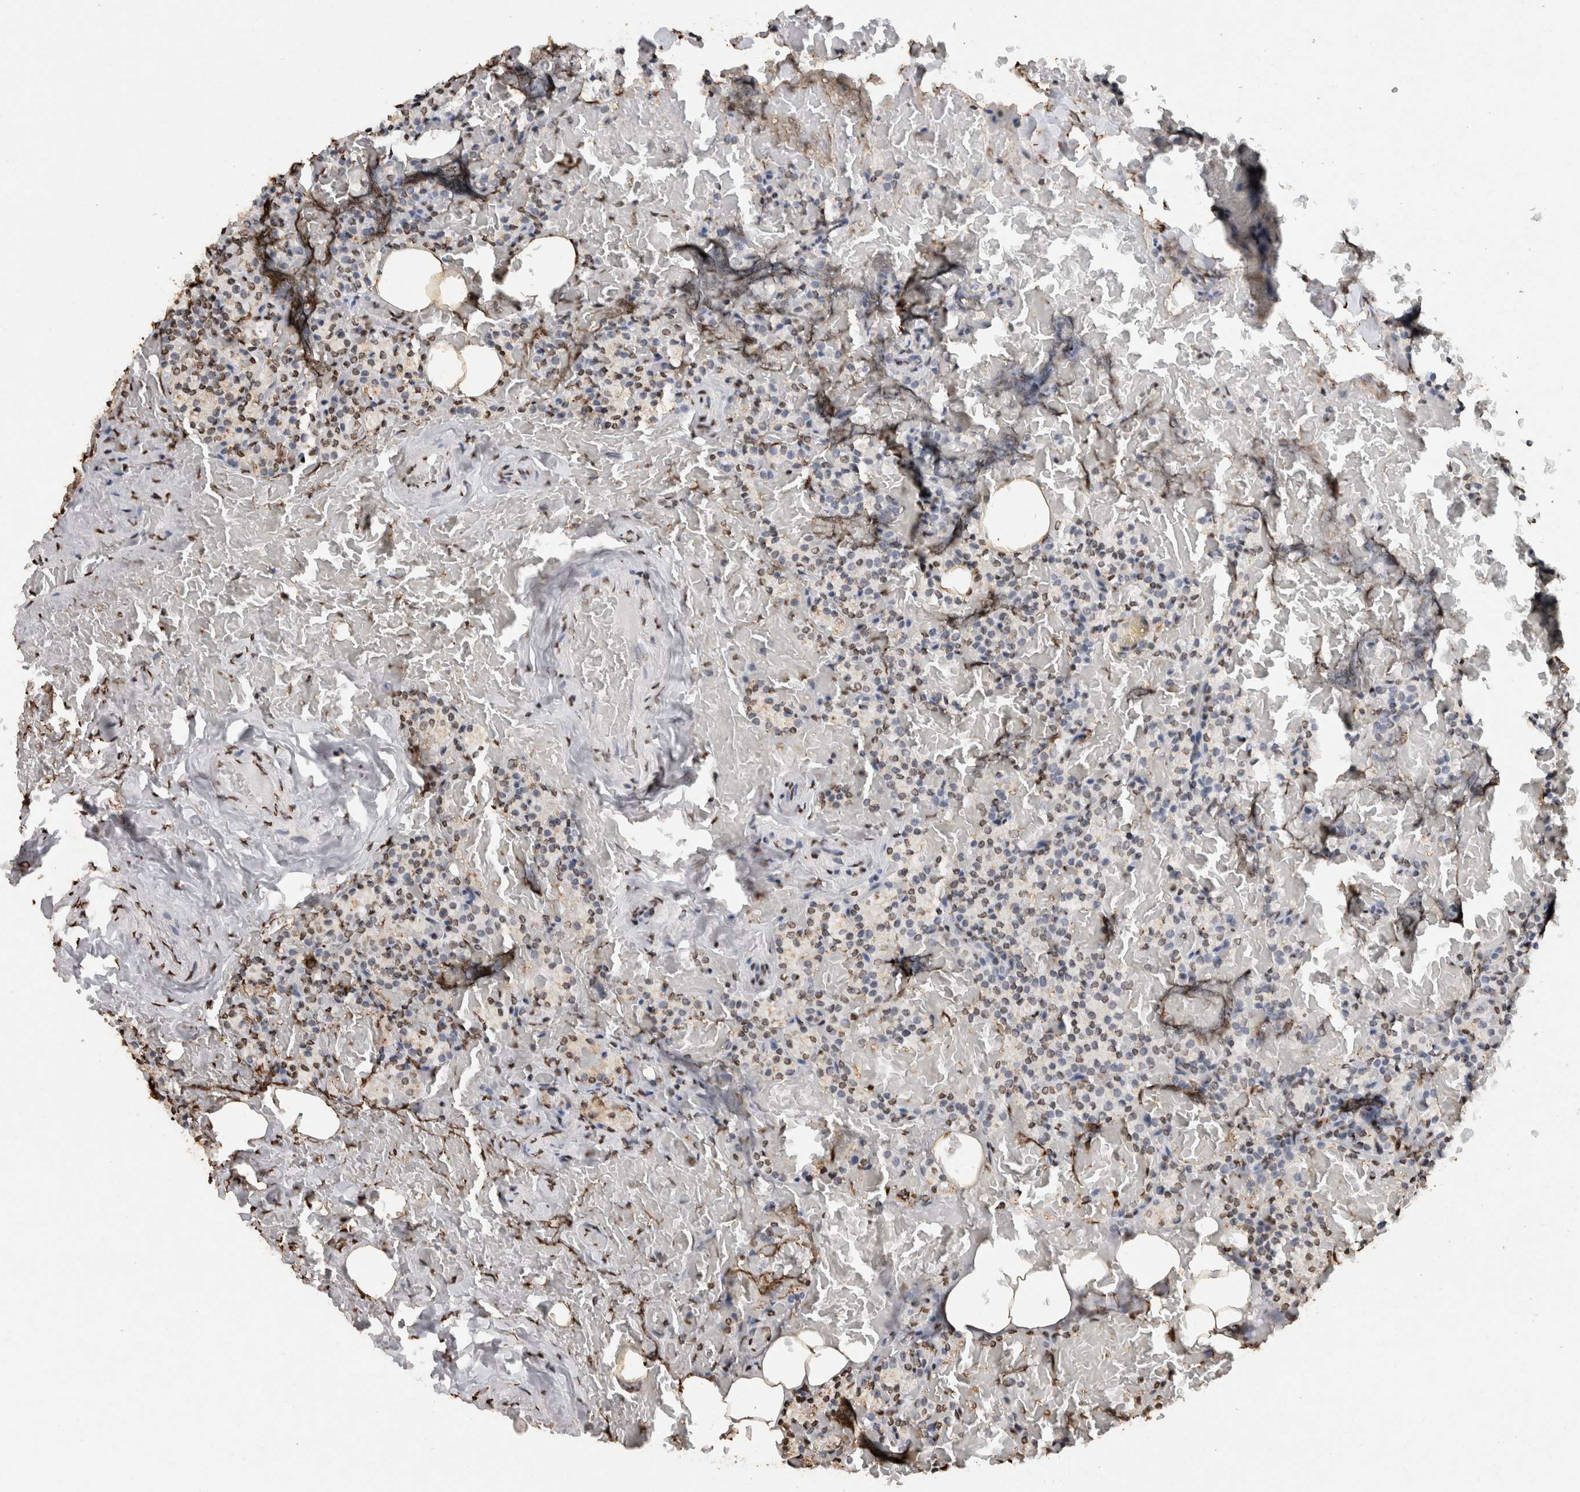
{"staining": {"intensity": "weak", "quantity": "25%-75%", "location": "nuclear"}, "tissue": "parathyroid gland", "cell_type": "Glandular cells", "image_type": "normal", "snomed": [{"axis": "morphology", "description": "Normal tissue, NOS"}, {"axis": "topography", "description": "Parathyroid gland"}], "caption": "This photomicrograph exhibits immunohistochemistry staining of benign human parathyroid gland, with low weak nuclear positivity in approximately 25%-75% of glandular cells.", "gene": "CNTN1", "patient": {"sex": "female", "age": 78}}